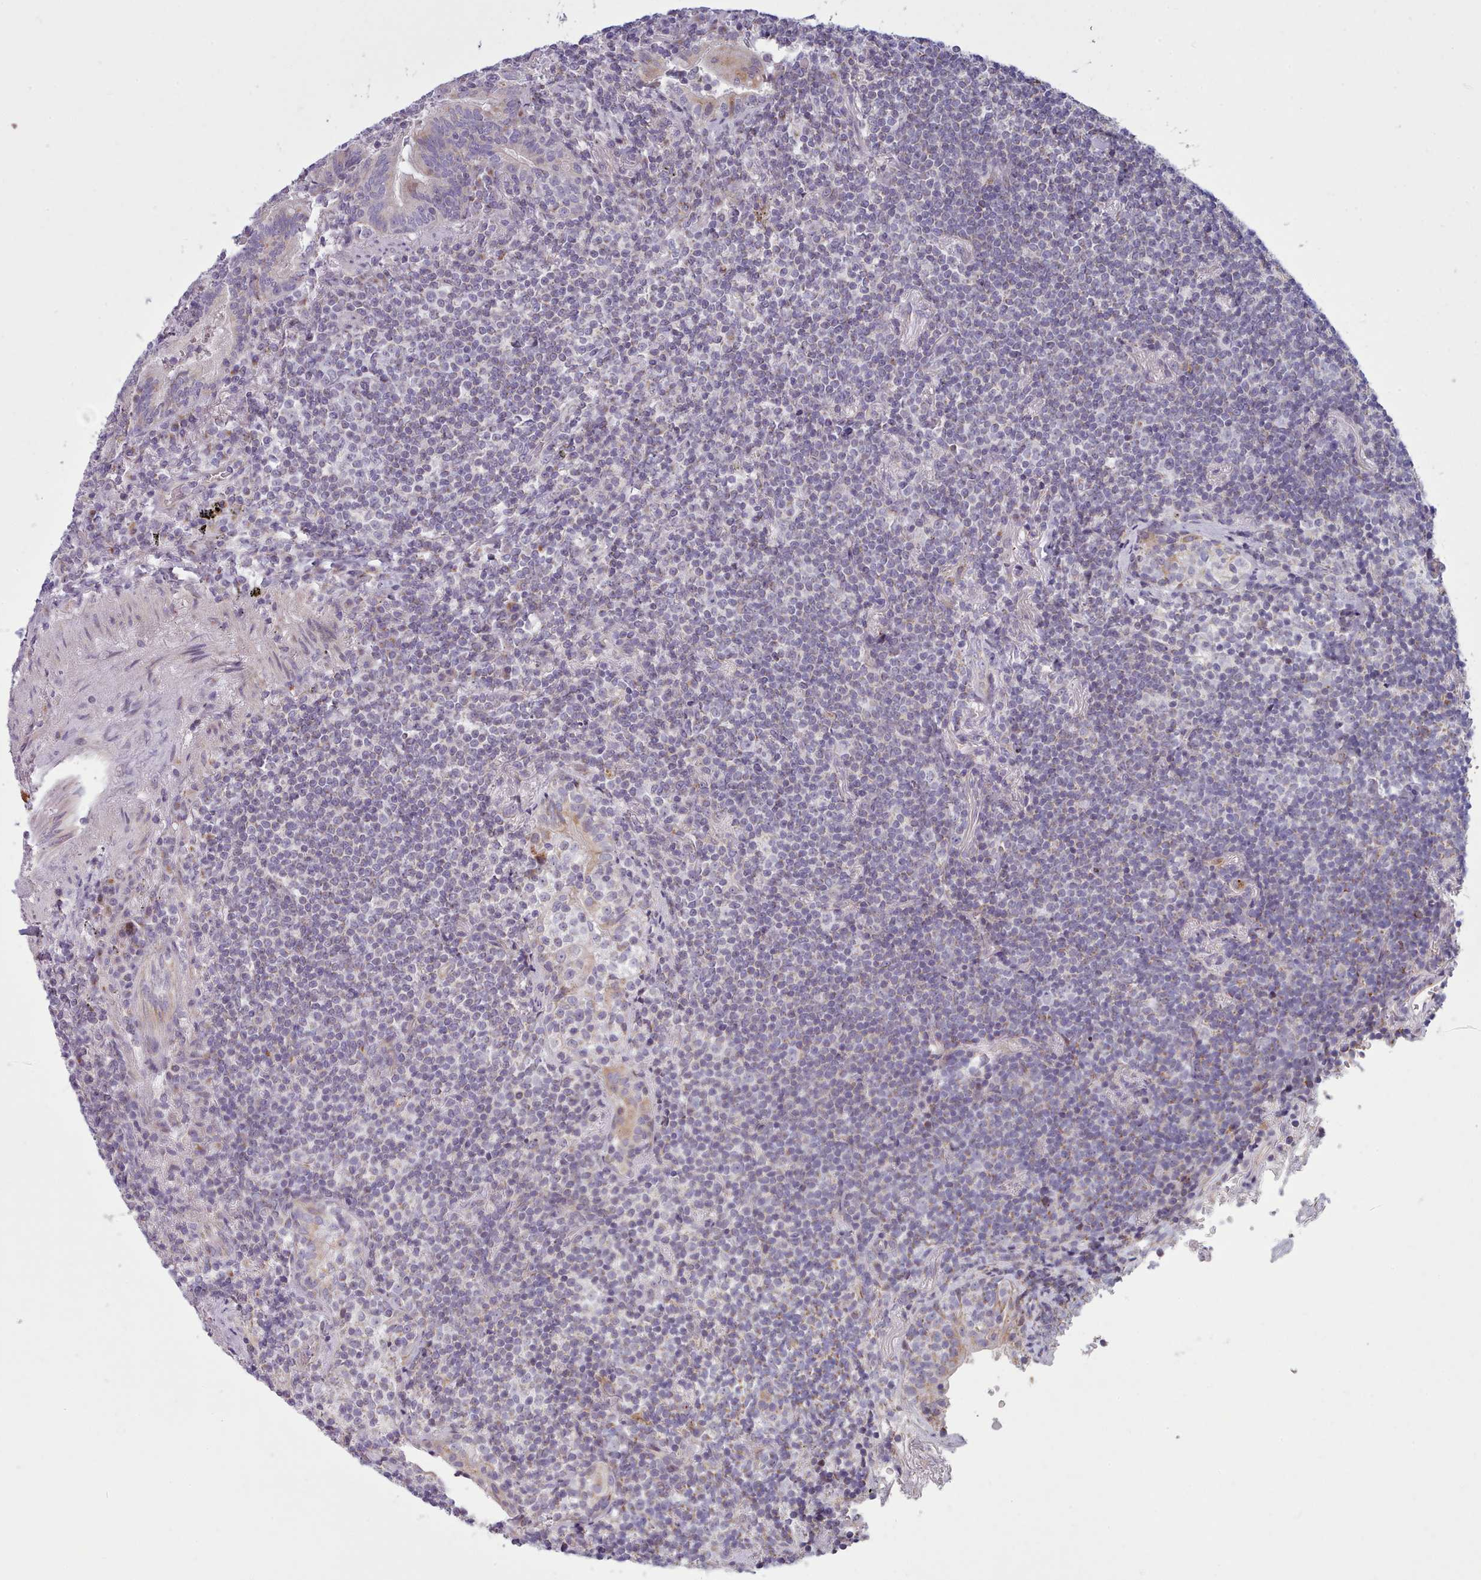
{"staining": {"intensity": "negative", "quantity": "none", "location": "none"}, "tissue": "lymphoma", "cell_type": "Tumor cells", "image_type": "cancer", "snomed": [{"axis": "morphology", "description": "Malignant lymphoma, non-Hodgkin's type, Low grade"}, {"axis": "topography", "description": "Lung"}], "caption": "DAB immunohistochemical staining of lymphoma exhibits no significant expression in tumor cells.", "gene": "SLC52A3", "patient": {"sex": "female", "age": 71}}